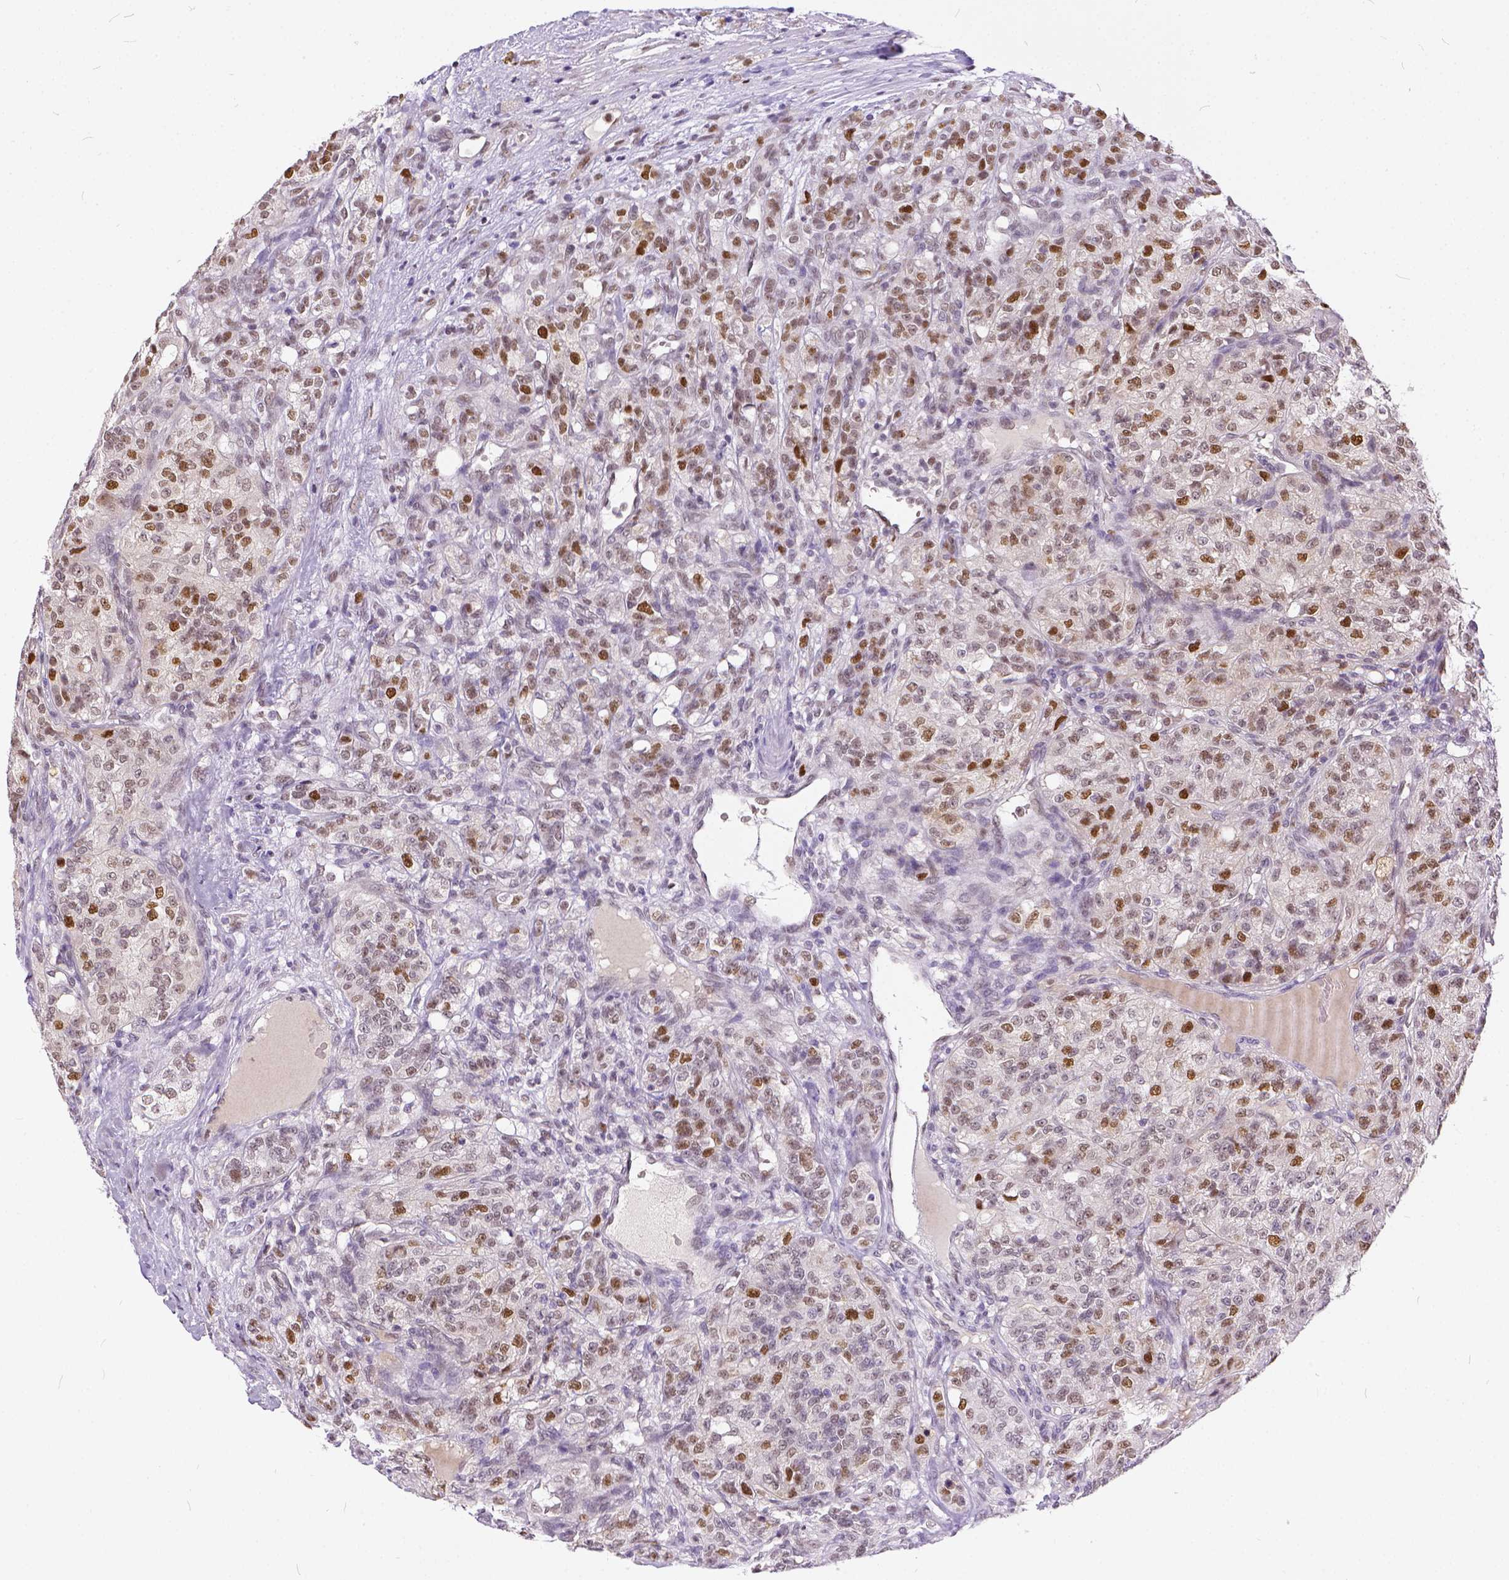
{"staining": {"intensity": "weak", "quantity": "25%-75%", "location": "nuclear"}, "tissue": "renal cancer", "cell_type": "Tumor cells", "image_type": "cancer", "snomed": [{"axis": "morphology", "description": "Adenocarcinoma, NOS"}, {"axis": "topography", "description": "Kidney"}], "caption": "Renal cancer stained with DAB (3,3'-diaminobenzidine) immunohistochemistry (IHC) exhibits low levels of weak nuclear positivity in approximately 25%-75% of tumor cells.", "gene": "ERCC1", "patient": {"sex": "female", "age": 63}}